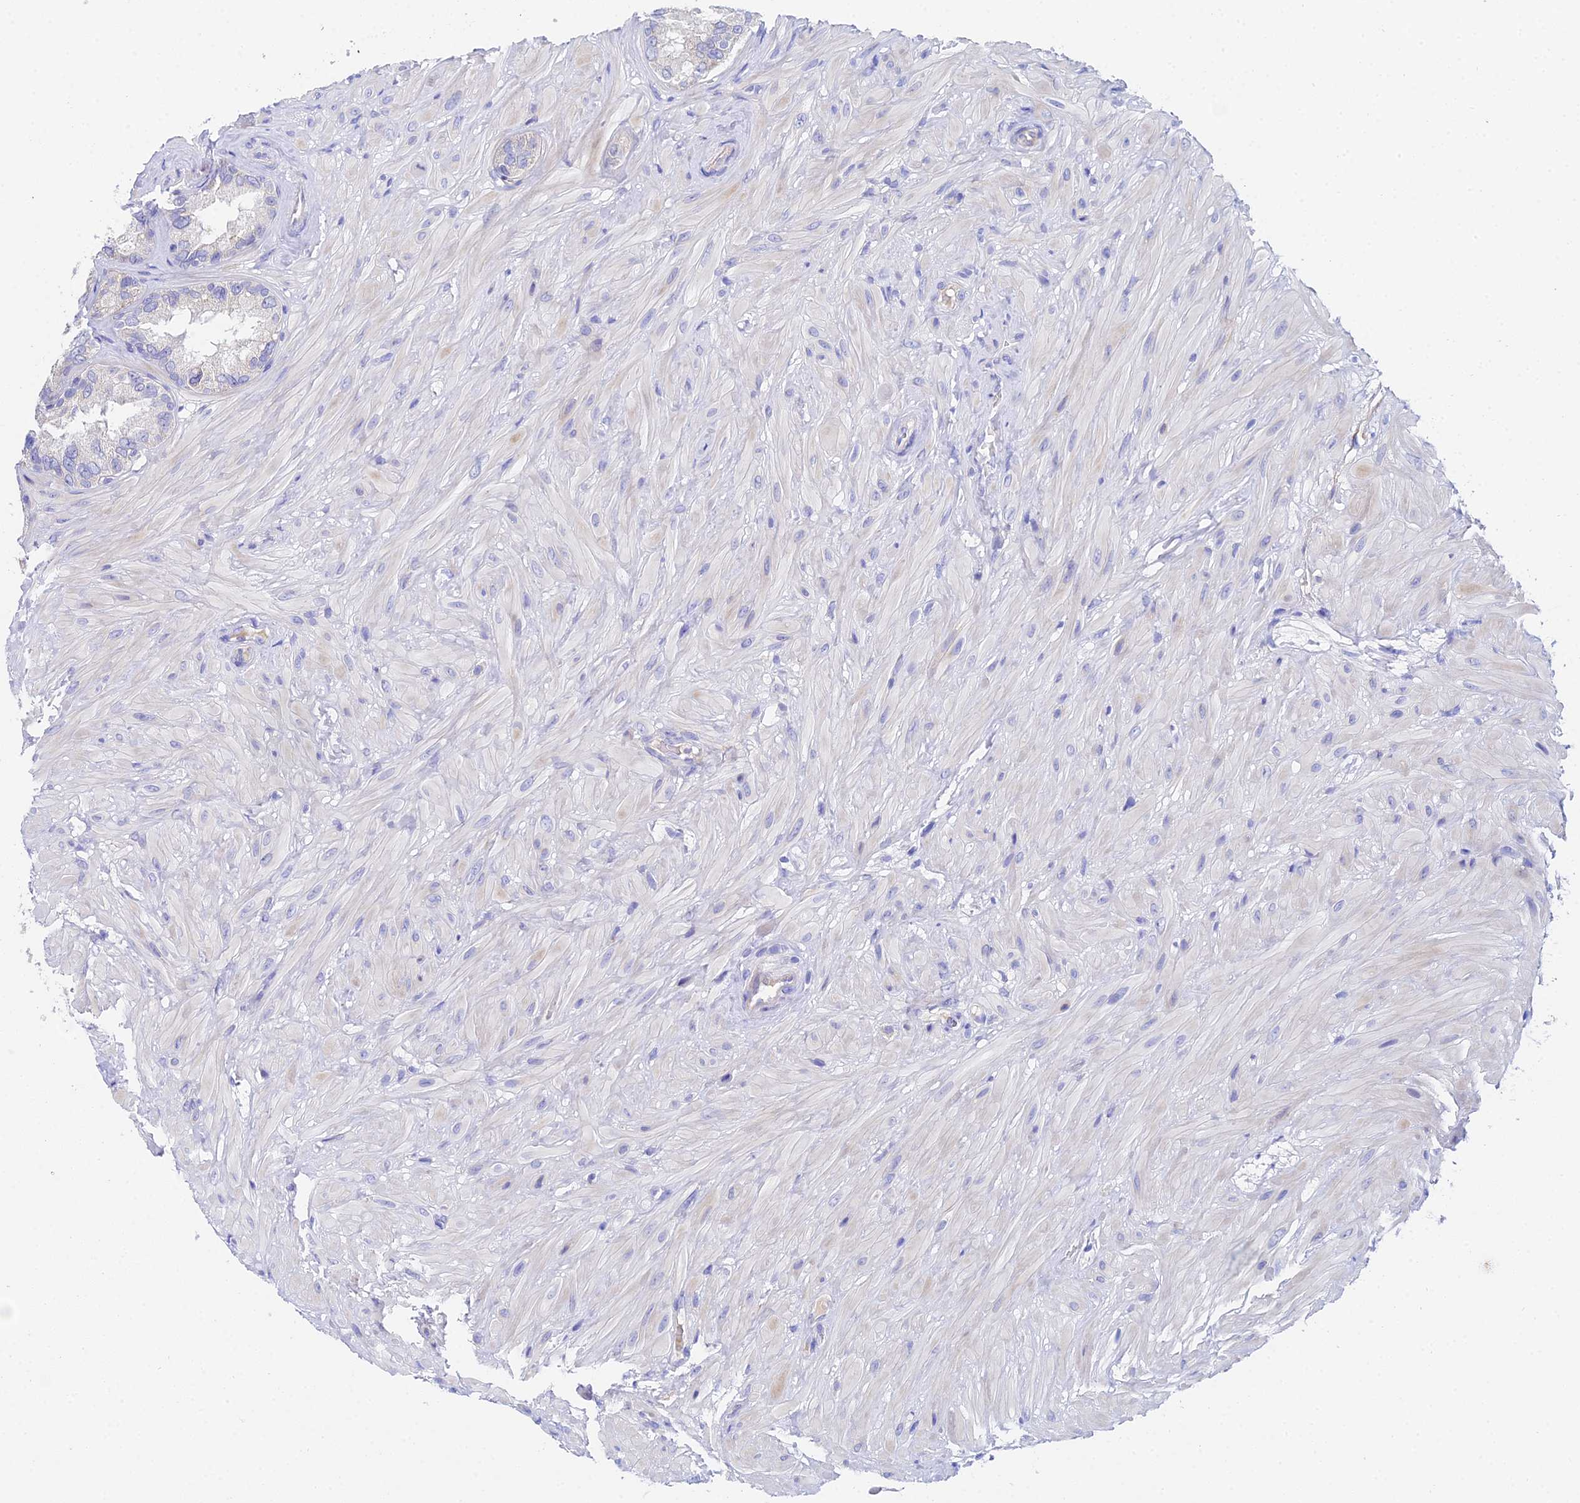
{"staining": {"intensity": "negative", "quantity": "none", "location": "none"}, "tissue": "seminal vesicle", "cell_type": "Glandular cells", "image_type": "normal", "snomed": [{"axis": "morphology", "description": "Normal tissue, NOS"}, {"axis": "topography", "description": "Seminal veicle"}, {"axis": "topography", "description": "Peripheral nerve tissue"}], "caption": "Glandular cells show no significant protein expression in normal seminal vesicle. (Brightfield microscopy of DAB (3,3'-diaminobenzidine) IHC at high magnification).", "gene": "UBE2L3", "patient": {"sex": "male", "age": 67}}